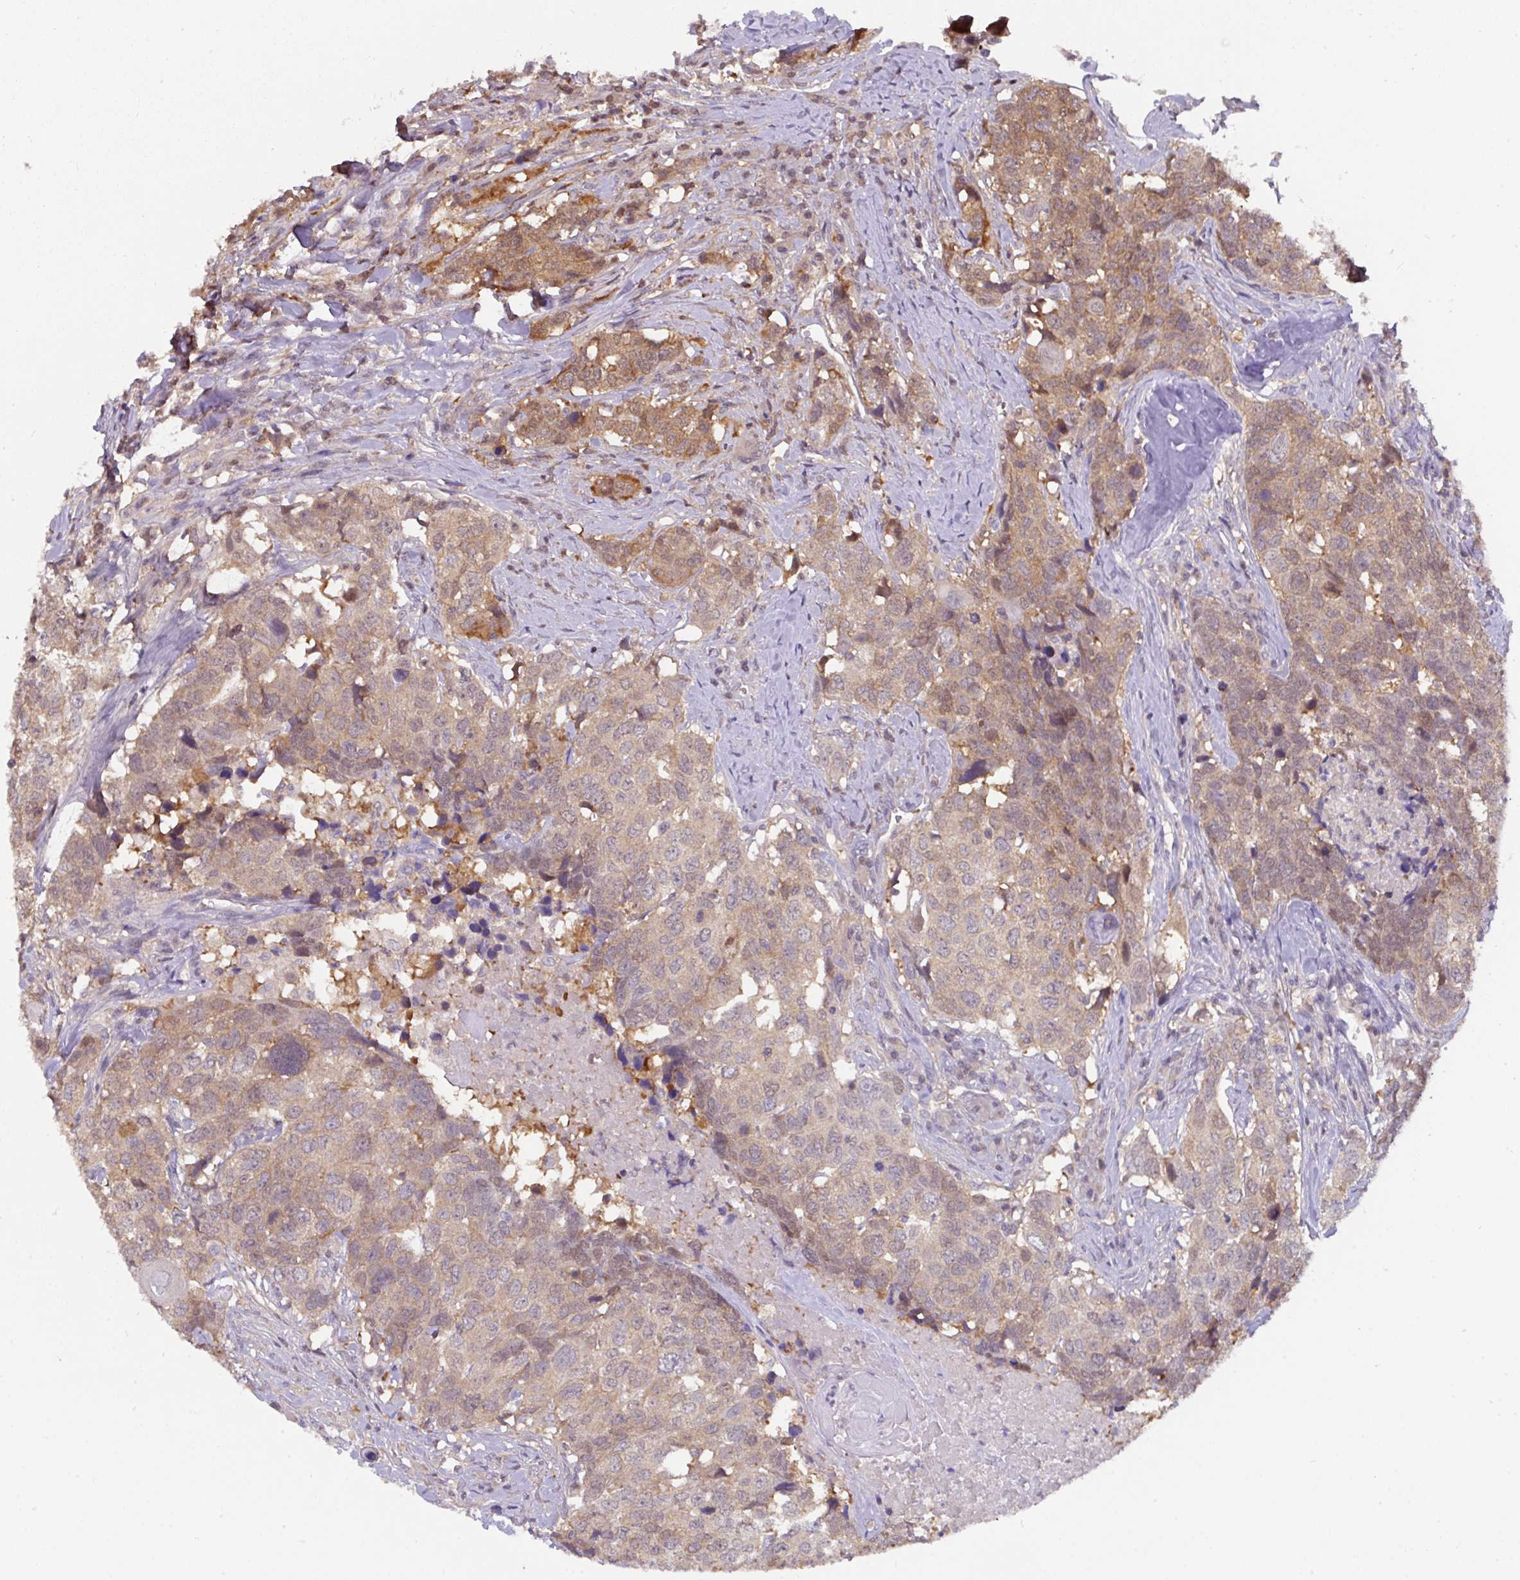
{"staining": {"intensity": "moderate", "quantity": "25%-75%", "location": "cytoplasmic/membranous"}, "tissue": "head and neck cancer", "cell_type": "Tumor cells", "image_type": "cancer", "snomed": [{"axis": "morphology", "description": "Normal tissue, NOS"}, {"axis": "morphology", "description": "Squamous cell carcinoma, NOS"}, {"axis": "topography", "description": "Skeletal muscle"}, {"axis": "topography", "description": "Vascular tissue"}, {"axis": "topography", "description": "Peripheral nerve tissue"}, {"axis": "topography", "description": "Head-Neck"}], "caption": "Squamous cell carcinoma (head and neck) tissue exhibits moderate cytoplasmic/membranous expression in approximately 25%-75% of tumor cells, visualized by immunohistochemistry.", "gene": "ST13", "patient": {"sex": "male", "age": 66}}